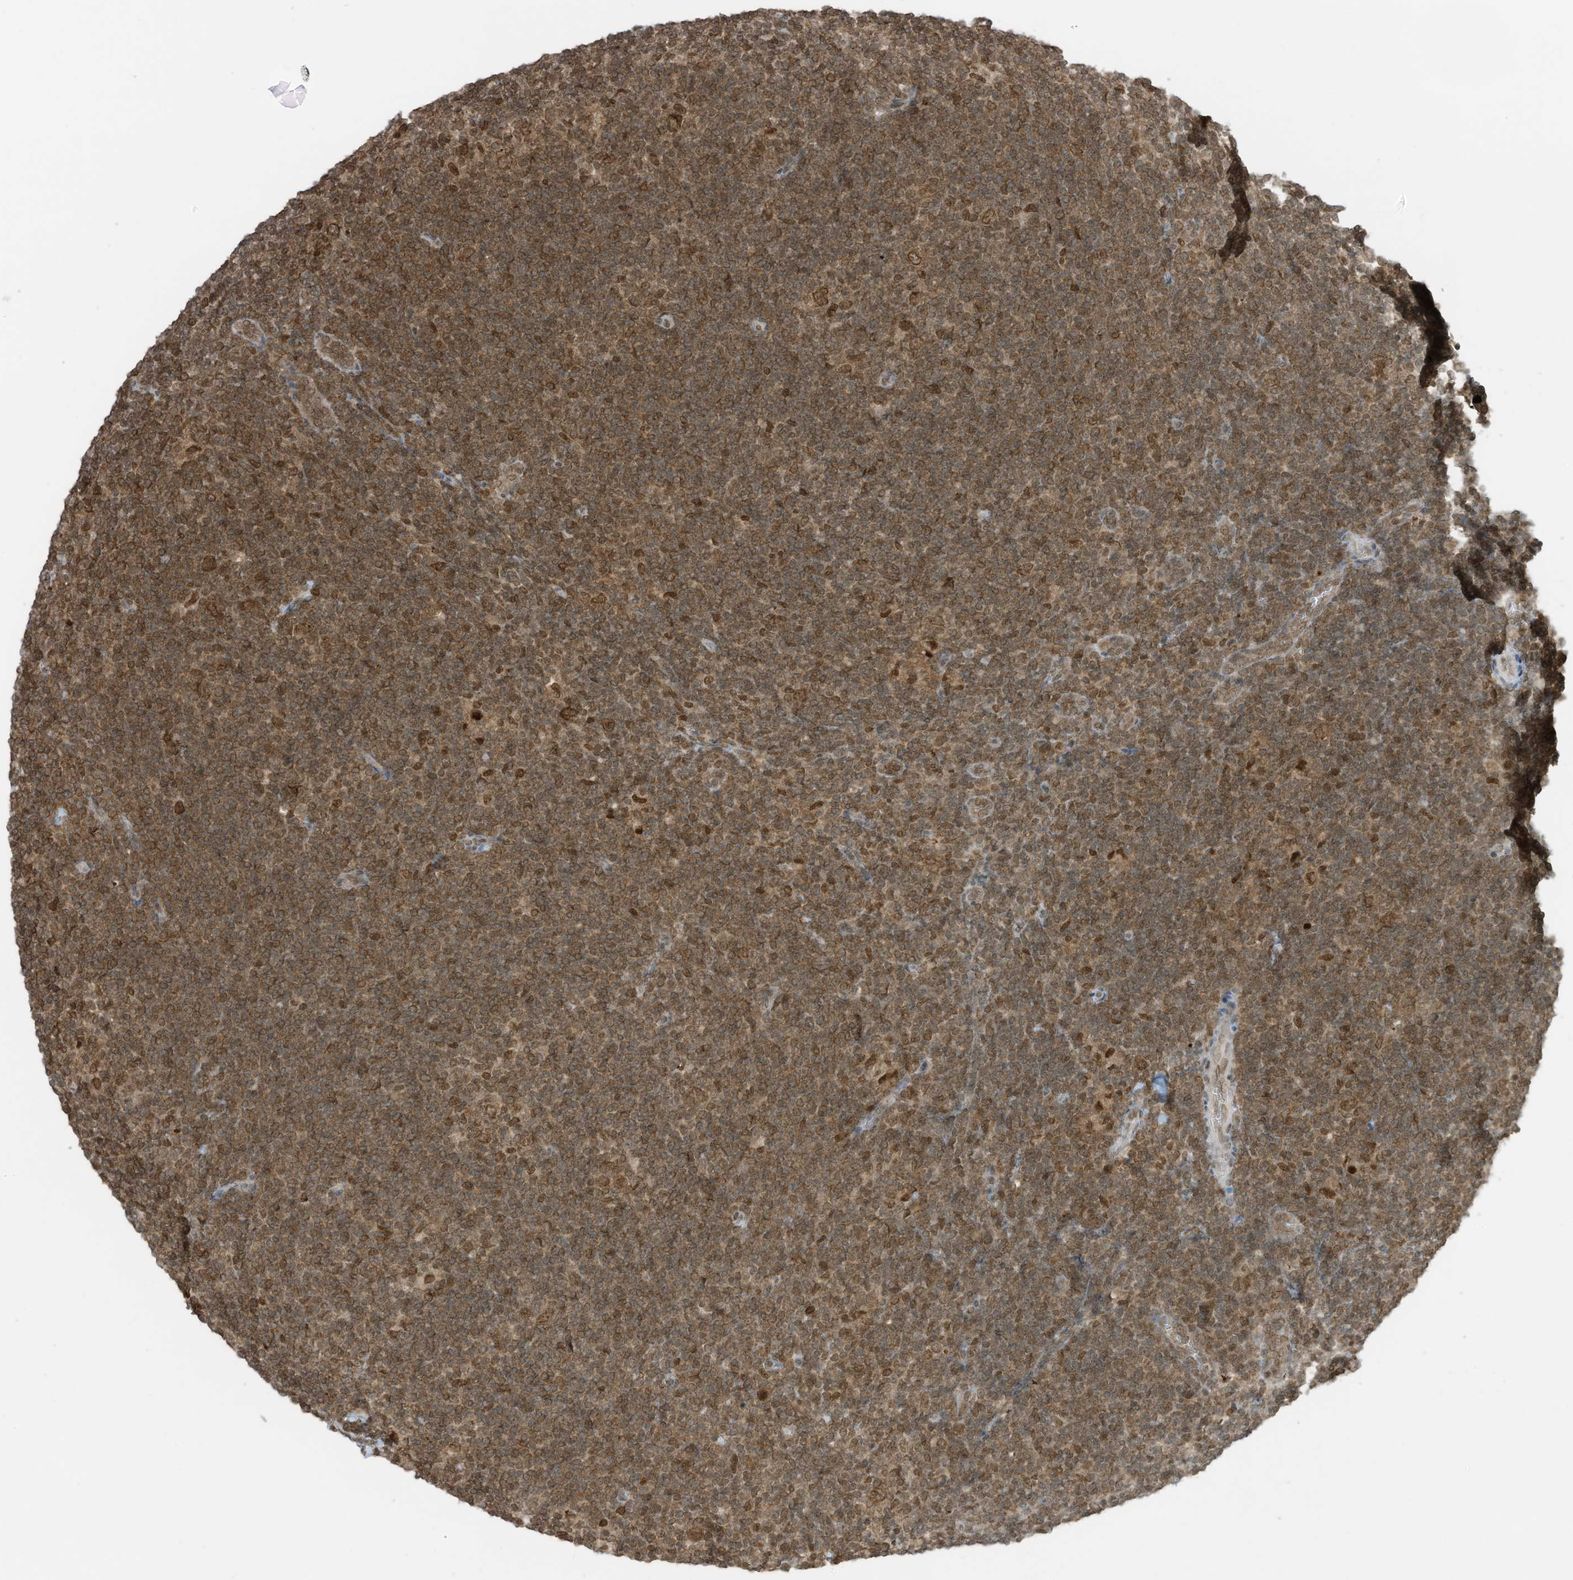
{"staining": {"intensity": "moderate", "quantity": ">75%", "location": "cytoplasmic/membranous,nuclear"}, "tissue": "lymphoma", "cell_type": "Tumor cells", "image_type": "cancer", "snomed": [{"axis": "morphology", "description": "Hodgkin's disease, NOS"}, {"axis": "topography", "description": "Lymph node"}], "caption": "Protein staining by immunohistochemistry demonstrates moderate cytoplasmic/membranous and nuclear staining in about >75% of tumor cells in lymphoma. Using DAB (brown) and hematoxylin (blue) stains, captured at high magnification using brightfield microscopy.", "gene": "KPNB1", "patient": {"sex": "female", "age": 57}}